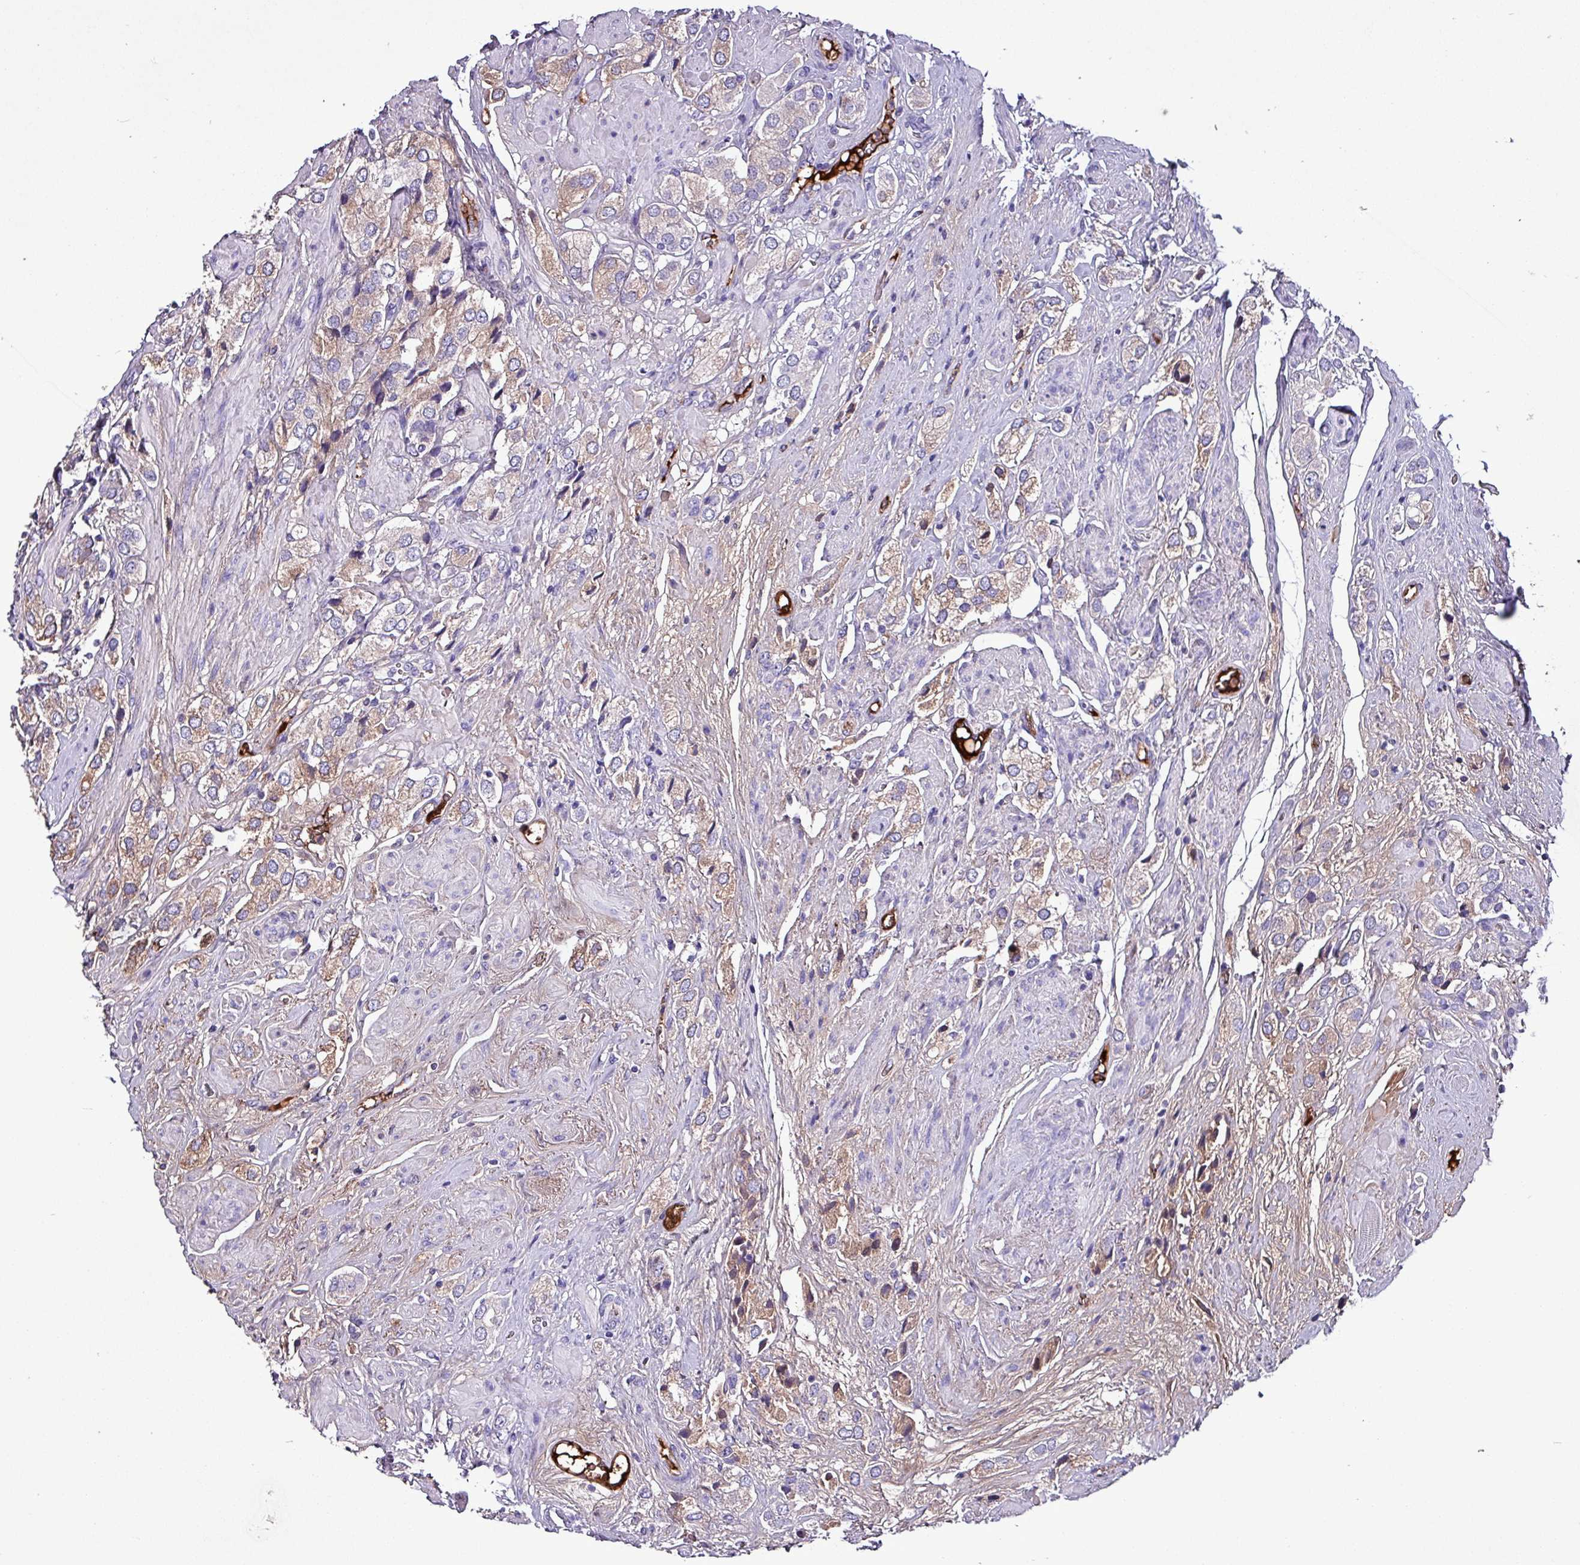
{"staining": {"intensity": "weak", "quantity": "25%-75%", "location": "cytoplasmic/membranous"}, "tissue": "prostate cancer", "cell_type": "Tumor cells", "image_type": "cancer", "snomed": [{"axis": "morphology", "description": "Adenocarcinoma, High grade"}, {"axis": "topography", "description": "Prostate and seminal vesicle, NOS"}], "caption": "Protein staining of prostate cancer tissue exhibits weak cytoplasmic/membranous staining in about 25%-75% of tumor cells.", "gene": "HP", "patient": {"sex": "male", "age": 64}}